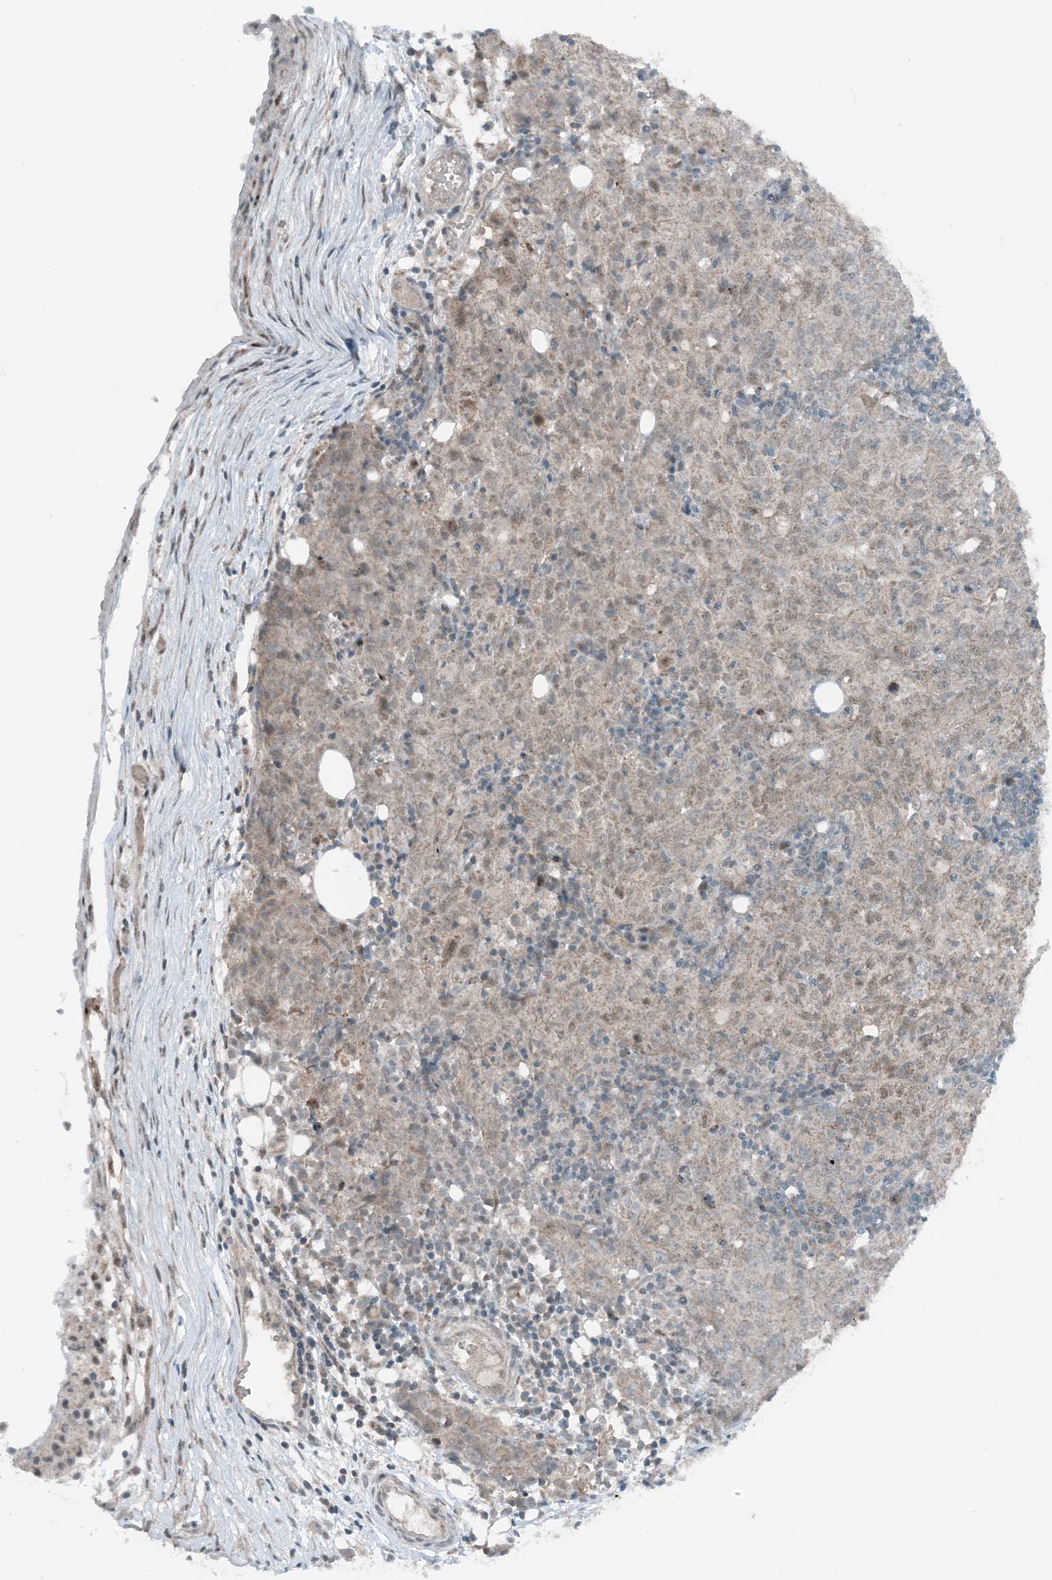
{"staining": {"intensity": "weak", "quantity": ">75%", "location": "cytoplasmic/membranous"}, "tissue": "ovarian cancer", "cell_type": "Tumor cells", "image_type": "cancer", "snomed": [{"axis": "morphology", "description": "Carcinoma, endometroid"}, {"axis": "topography", "description": "Ovary"}], "caption": "Immunohistochemistry of human ovarian endometroid carcinoma displays low levels of weak cytoplasmic/membranous staining in about >75% of tumor cells.", "gene": "MITD1", "patient": {"sex": "female", "age": 42}}